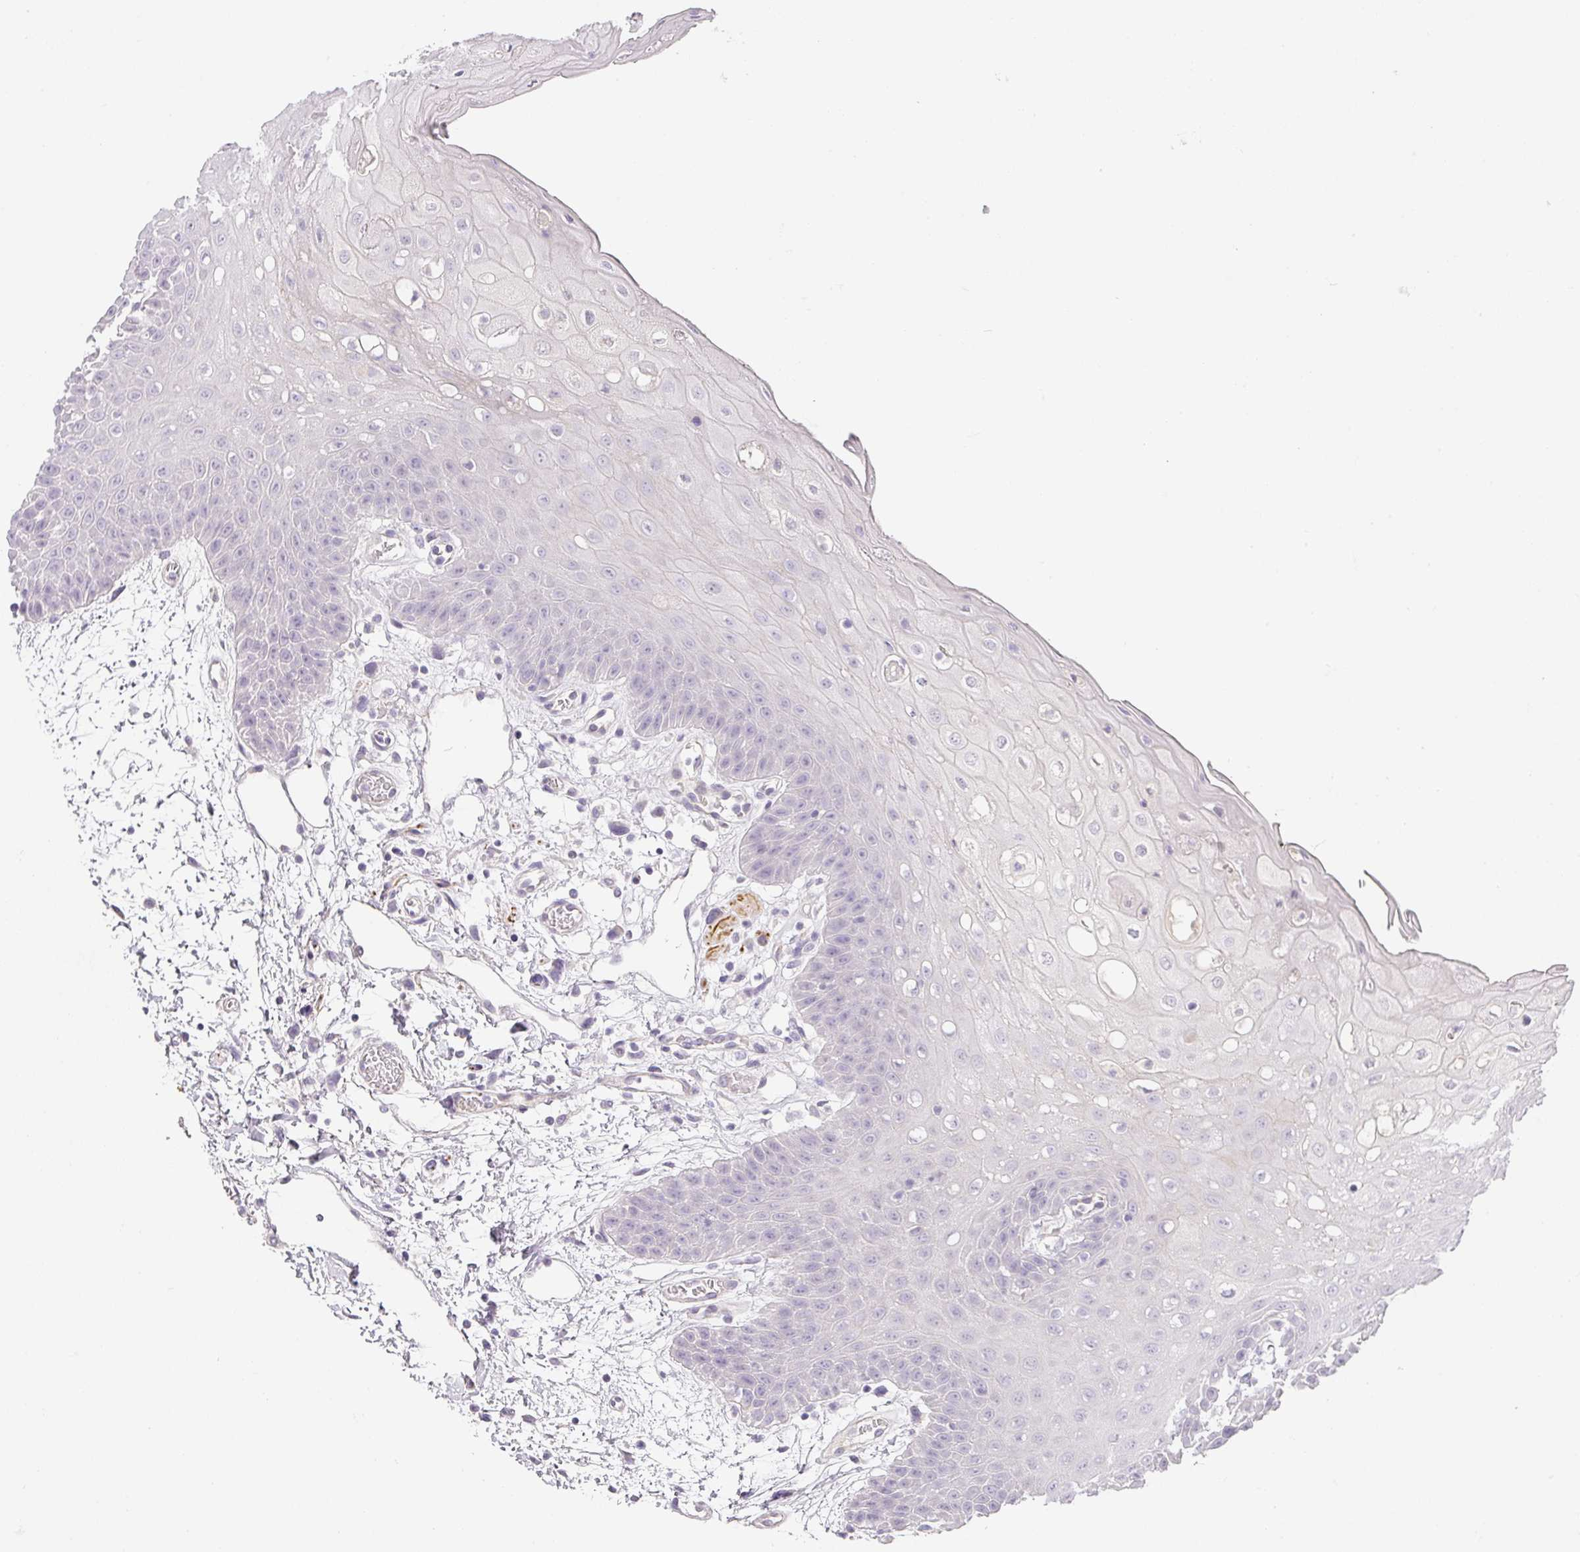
{"staining": {"intensity": "negative", "quantity": "none", "location": "none"}, "tissue": "oral mucosa", "cell_type": "Squamous epithelial cells", "image_type": "normal", "snomed": [{"axis": "morphology", "description": "Normal tissue, NOS"}, {"axis": "topography", "description": "Oral tissue"}, {"axis": "topography", "description": "Tounge, NOS"}], "caption": "This is an IHC image of unremarkable oral mucosa. There is no positivity in squamous epithelial cells.", "gene": "RAX2", "patient": {"sex": "female", "age": 59}}